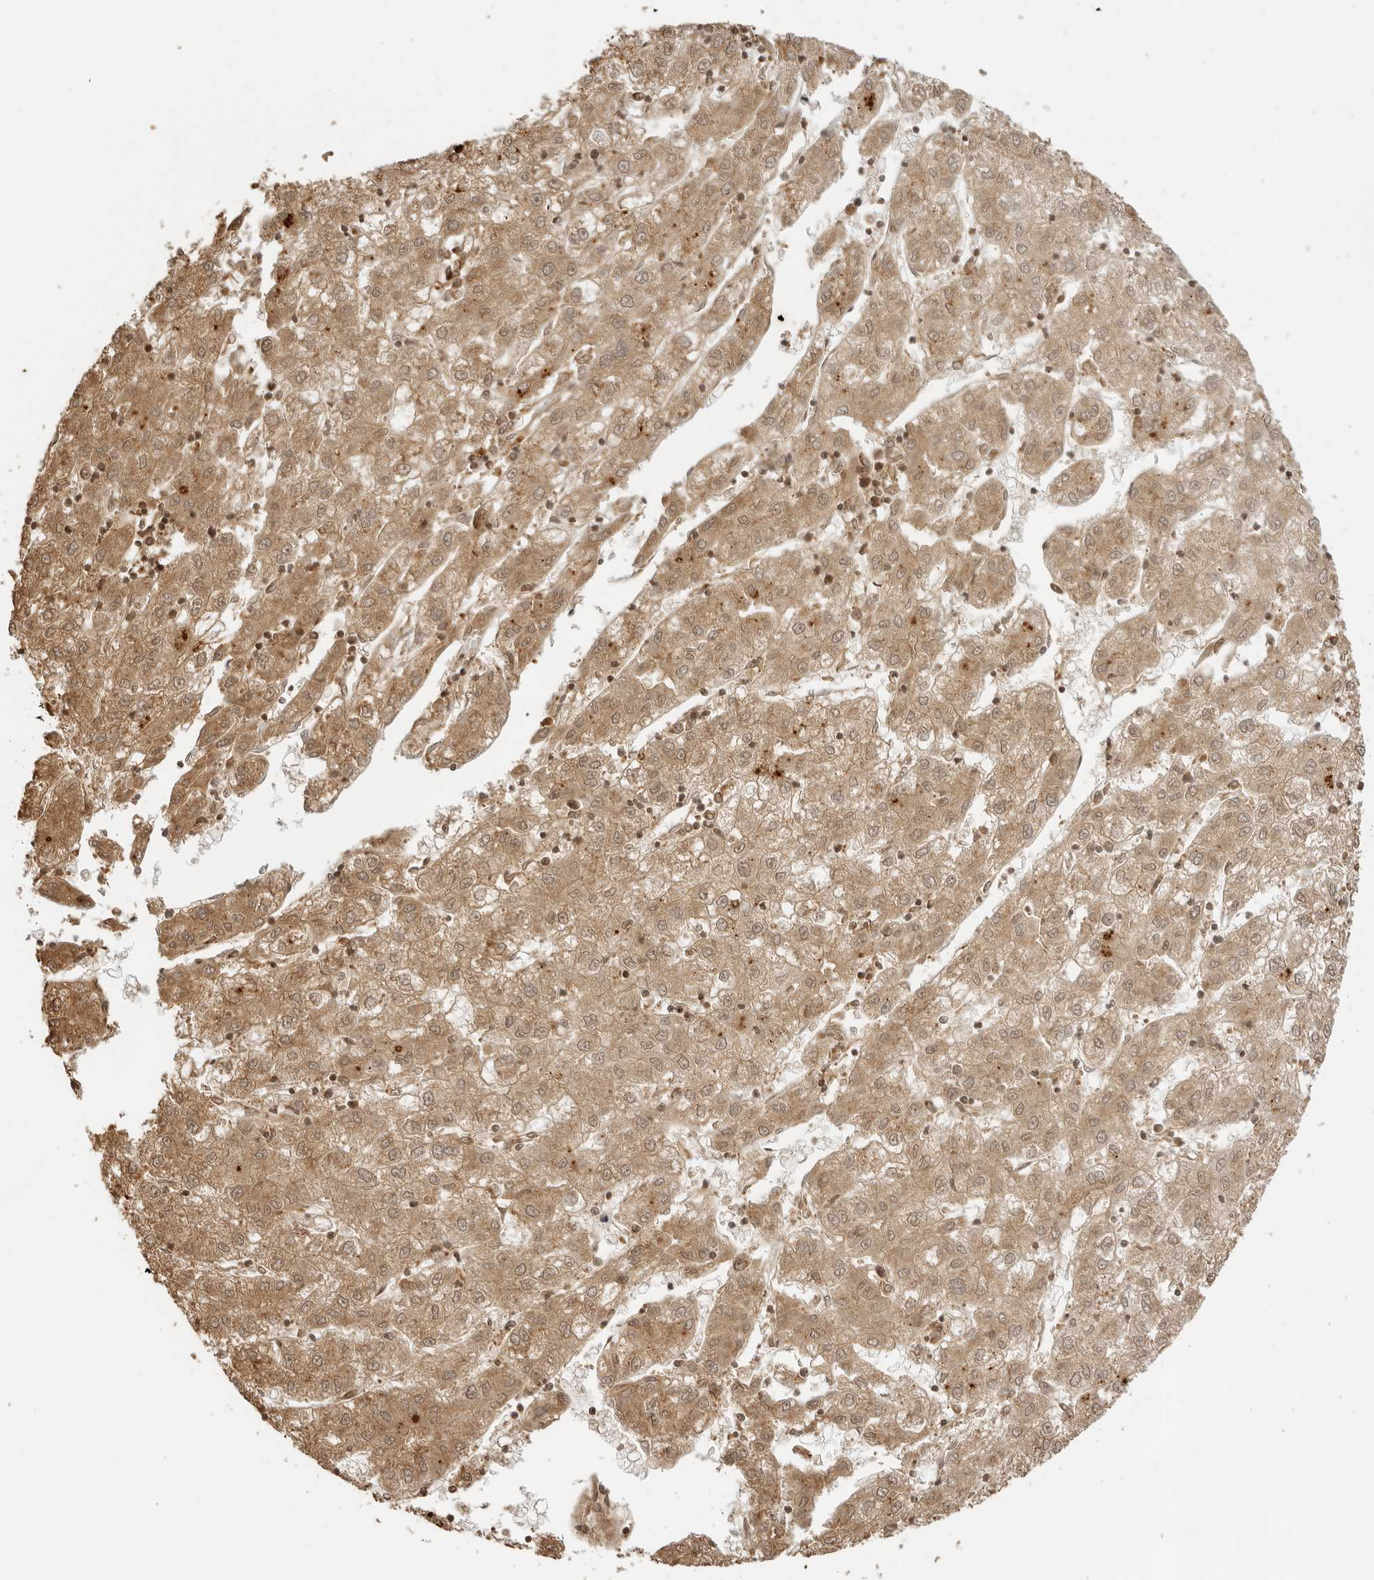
{"staining": {"intensity": "moderate", "quantity": ">75%", "location": "cytoplasmic/membranous,nuclear"}, "tissue": "liver cancer", "cell_type": "Tumor cells", "image_type": "cancer", "snomed": [{"axis": "morphology", "description": "Carcinoma, Hepatocellular, NOS"}, {"axis": "topography", "description": "Liver"}], "caption": "Protein staining of liver cancer tissue reveals moderate cytoplasmic/membranous and nuclear expression in about >75% of tumor cells.", "gene": "IKBKE", "patient": {"sex": "male", "age": 72}}